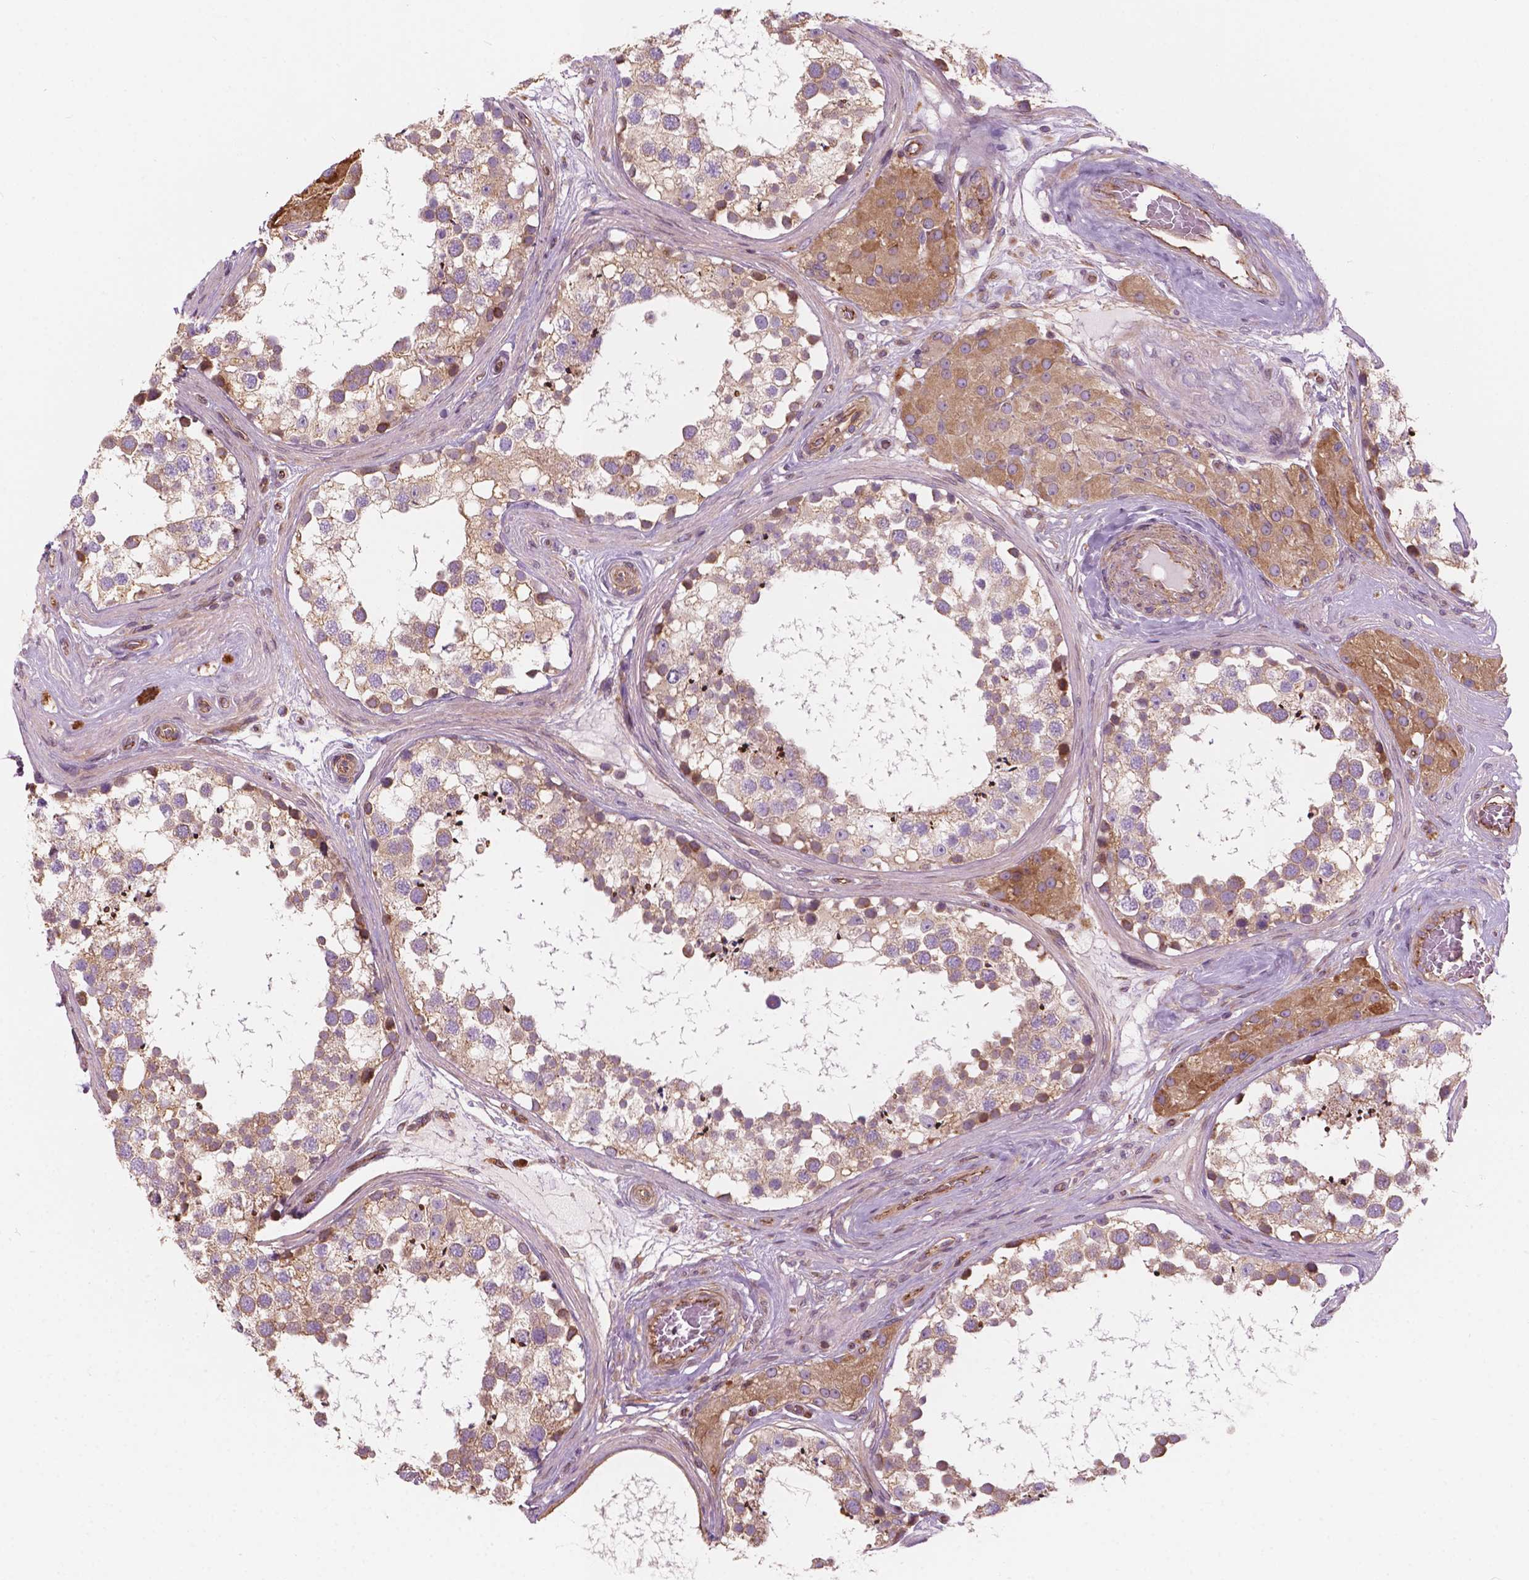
{"staining": {"intensity": "weak", "quantity": "25%-75%", "location": "cytoplasmic/membranous"}, "tissue": "testis", "cell_type": "Cells in seminiferous ducts", "image_type": "normal", "snomed": [{"axis": "morphology", "description": "Normal tissue, NOS"}, {"axis": "morphology", "description": "Seminoma, NOS"}, {"axis": "topography", "description": "Testis"}], "caption": "High-magnification brightfield microscopy of unremarkable testis stained with DAB (brown) and counterstained with hematoxylin (blue). cells in seminiferous ducts exhibit weak cytoplasmic/membranous staining is present in about25%-75% of cells.", "gene": "SURF4", "patient": {"sex": "male", "age": 65}}